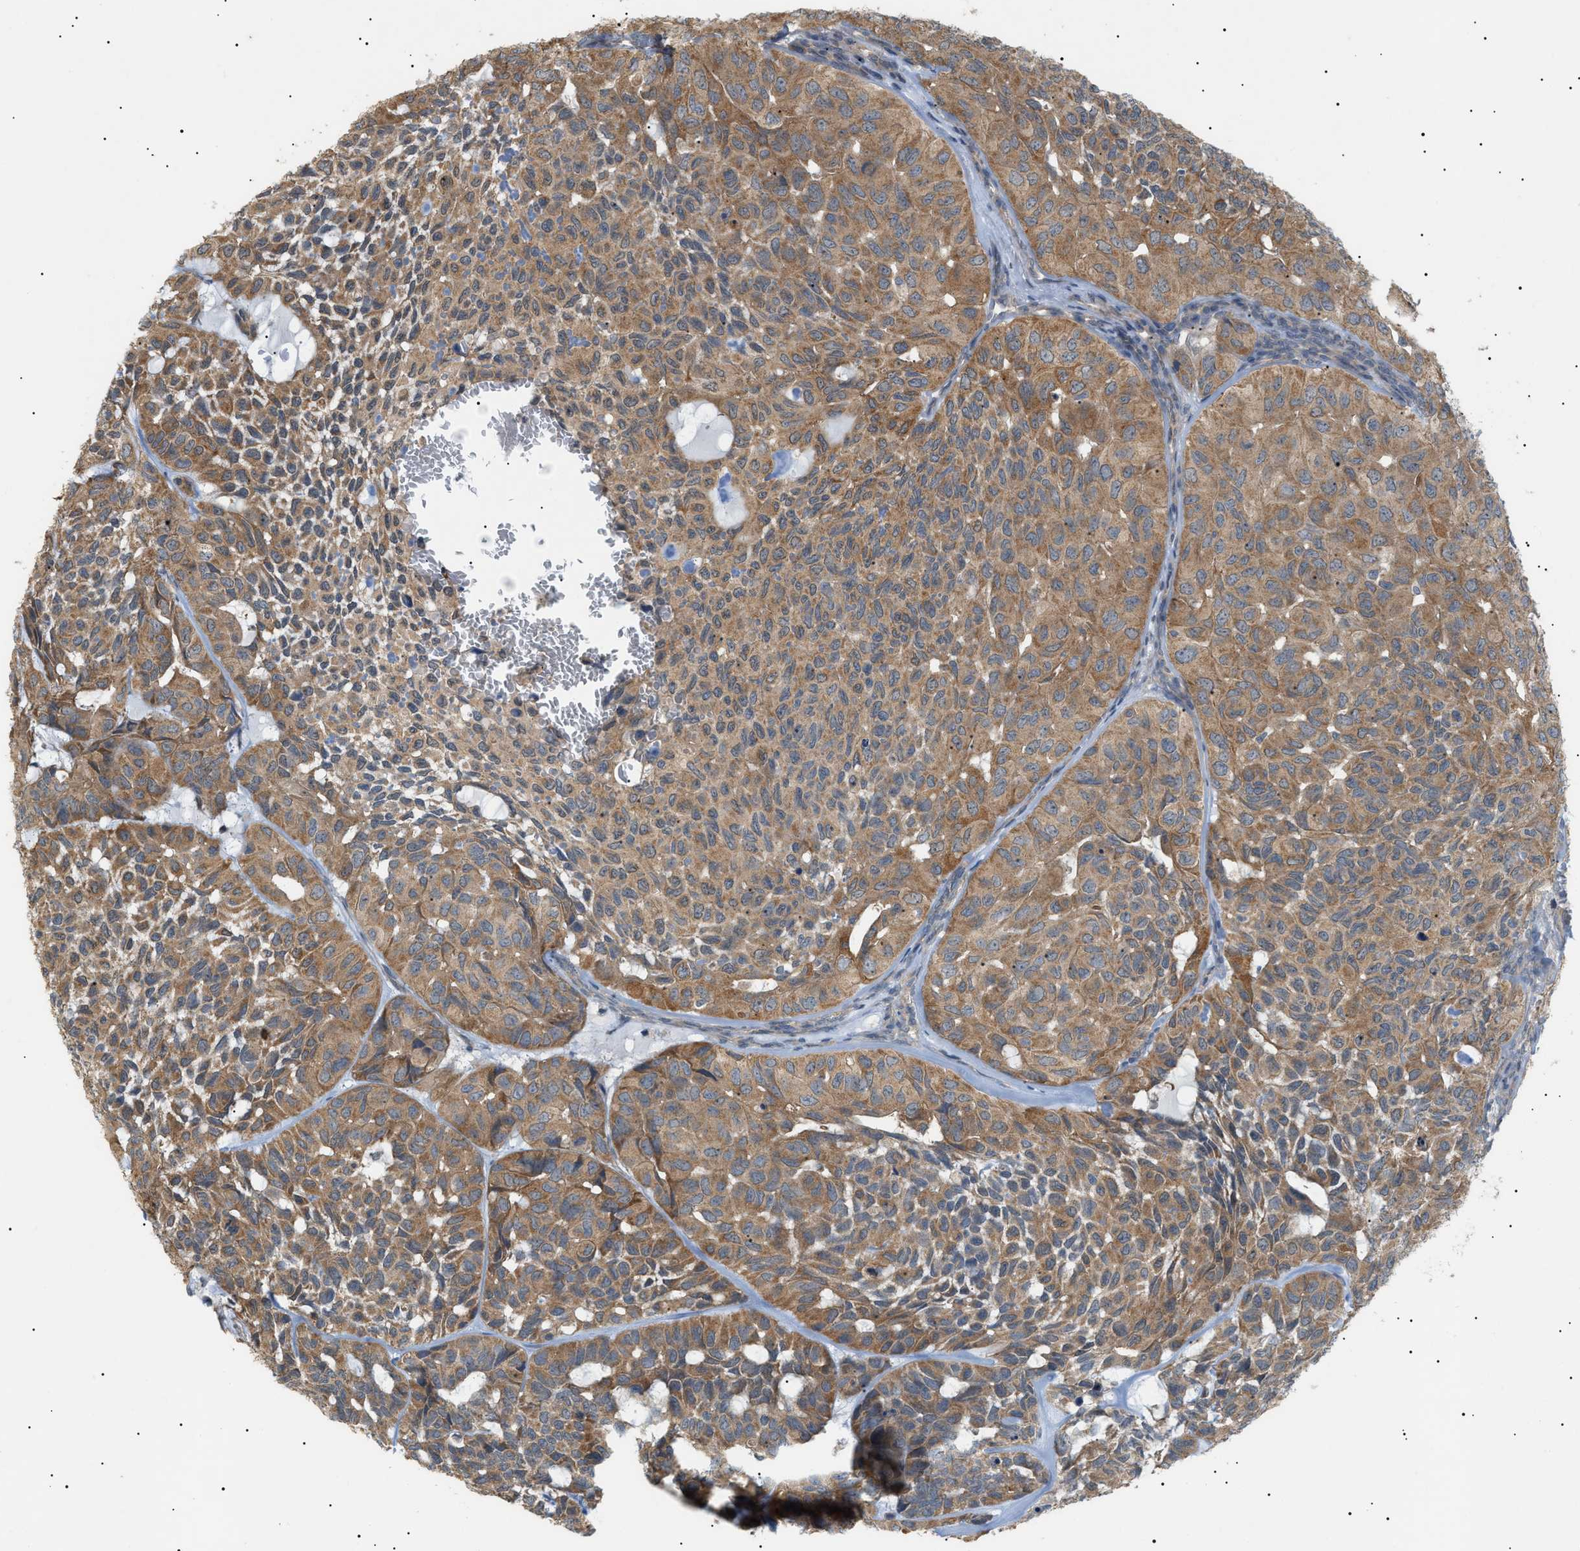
{"staining": {"intensity": "moderate", "quantity": ">75%", "location": "cytoplasmic/membranous"}, "tissue": "head and neck cancer", "cell_type": "Tumor cells", "image_type": "cancer", "snomed": [{"axis": "morphology", "description": "Adenocarcinoma, NOS"}, {"axis": "topography", "description": "Salivary gland, NOS"}, {"axis": "topography", "description": "Head-Neck"}], "caption": "Brown immunohistochemical staining in human head and neck cancer demonstrates moderate cytoplasmic/membranous positivity in approximately >75% of tumor cells. The protein of interest is shown in brown color, while the nuclei are stained blue.", "gene": "IRS2", "patient": {"sex": "female", "age": 76}}